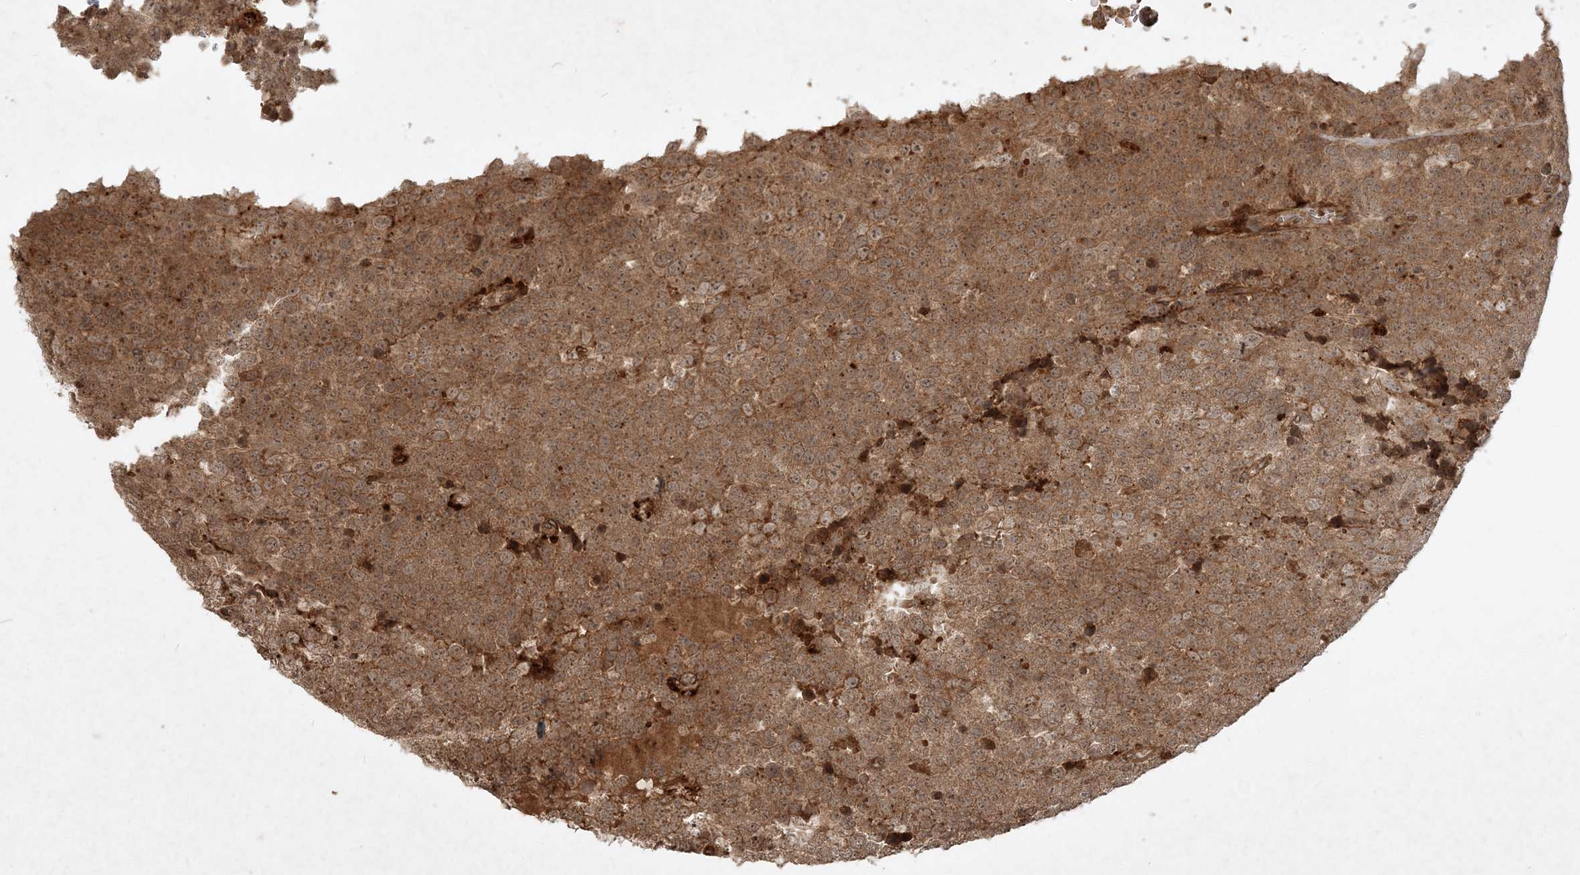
{"staining": {"intensity": "moderate", "quantity": ">75%", "location": "cytoplasmic/membranous,nuclear"}, "tissue": "testis cancer", "cell_type": "Tumor cells", "image_type": "cancer", "snomed": [{"axis": "morphology", "description": "Seminoma, NOS"}, {"axis": "topography", "description": "Testis"}], "caption": "IHC (DAB (3,3'-diaminobenzidine)) staining of testis seminoma reveals moderate cytoplasmic/membranous and nuclear protein staining in about >75% of tumor cells.", "gene": "NARS1", "patient": {"sex": "male", "age": 71}}